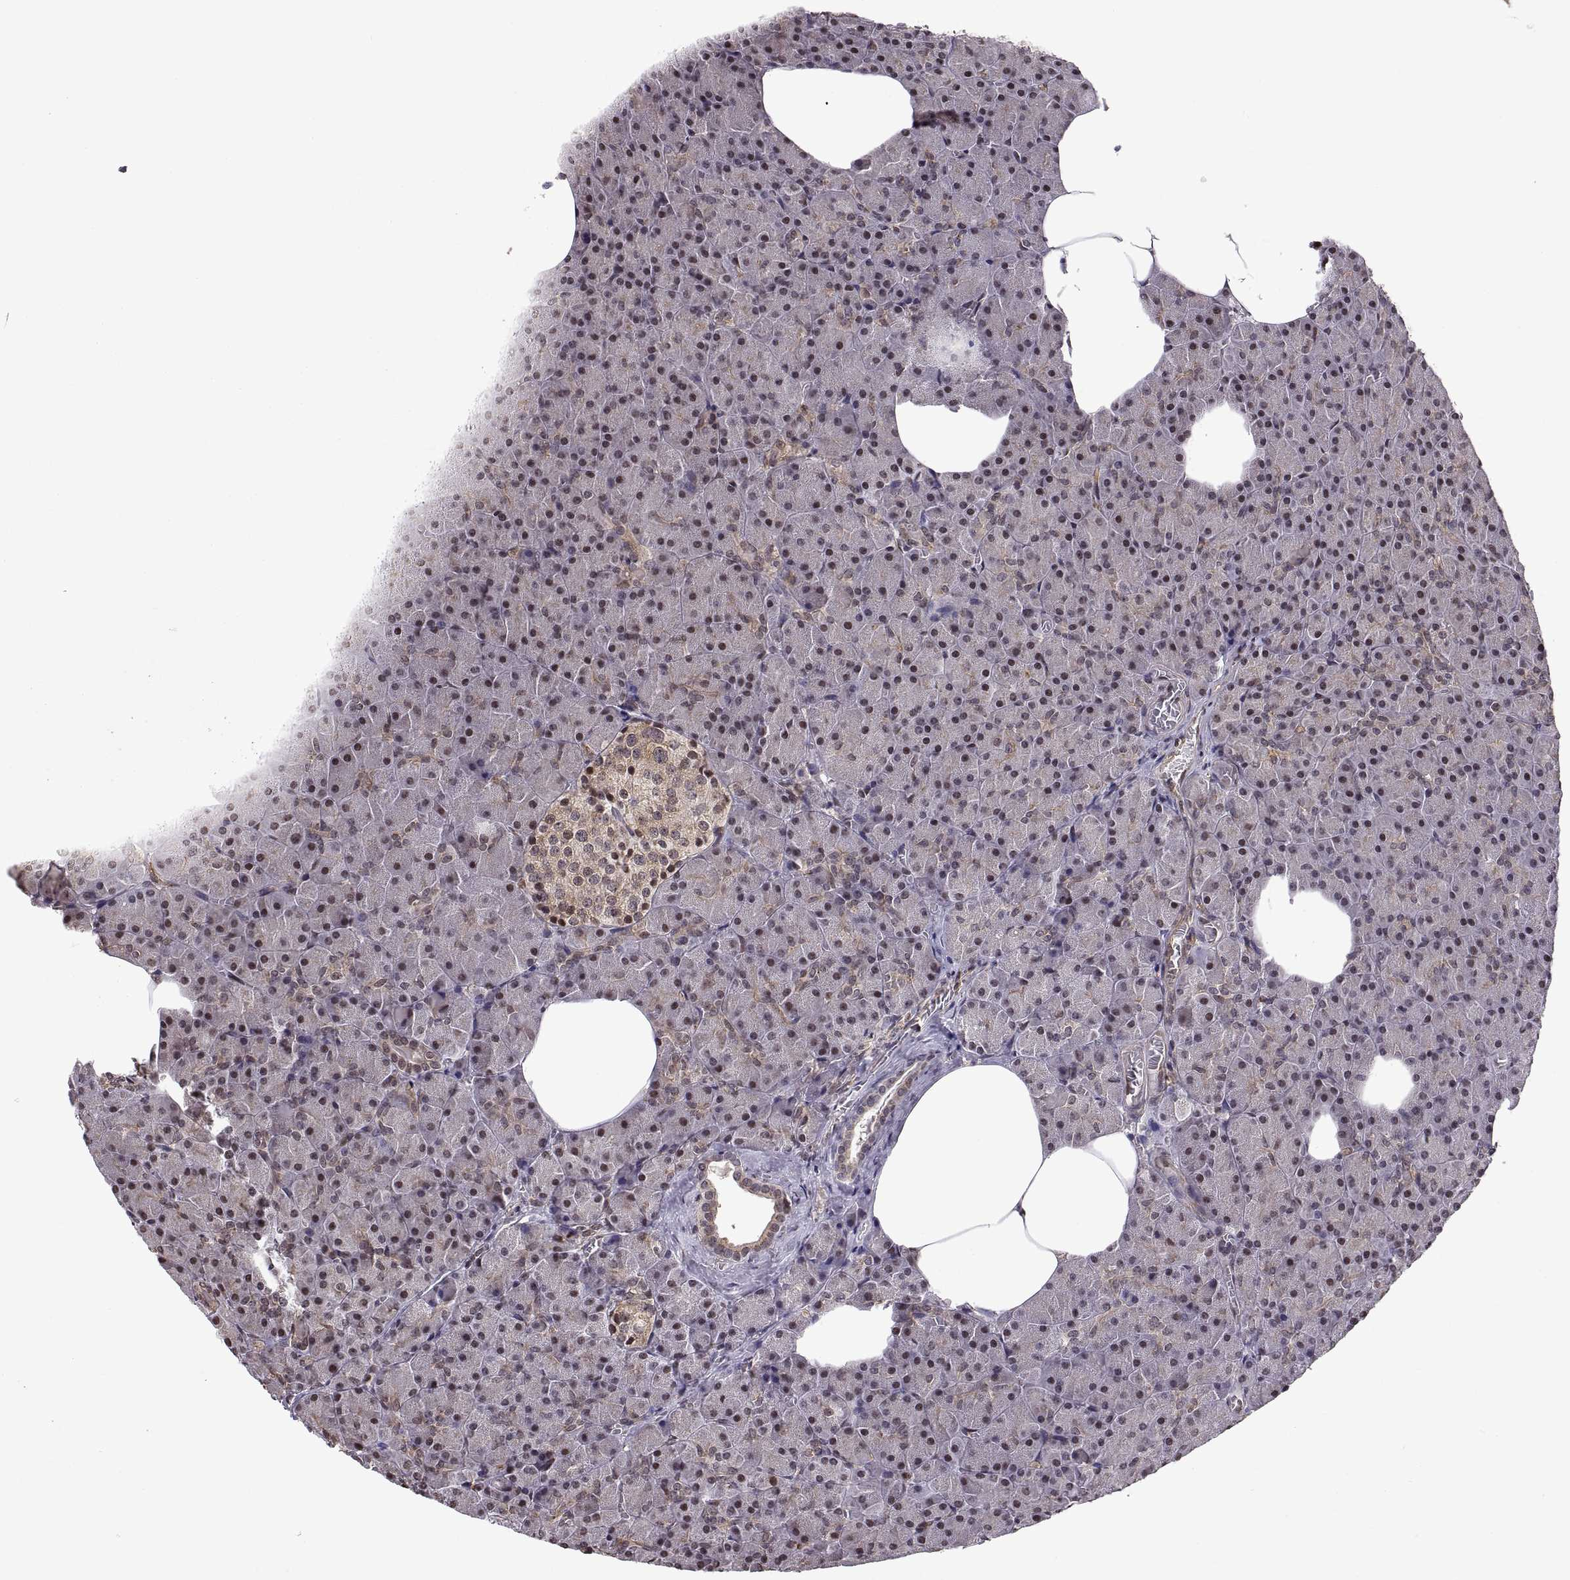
{"staining": {"intensity": "moderate", "quantity": "25%-75%", "location": "nuclear"}, "tissue": "pancreas", "cell_type": "Exocrine glandular cells", "image_type": "normal", "snomed": [{"axis": "morphology", "description": "Normal tissue, NOS"}, {"axis": "topography", "description": "Pancreas"}], "caption": "An immunohistochemistry (IHC) image of normal tissue is shown. Protein staining in brown labels moderate nuclear positivity in pancreas within exocrine glandular cells. (DAB (3,3'-diaminobenzidine) IHC, brown staining for protein, blue staining for nuclei).", "gene": "ARRB1", "patient": {"sex": "female", "age": 45}}